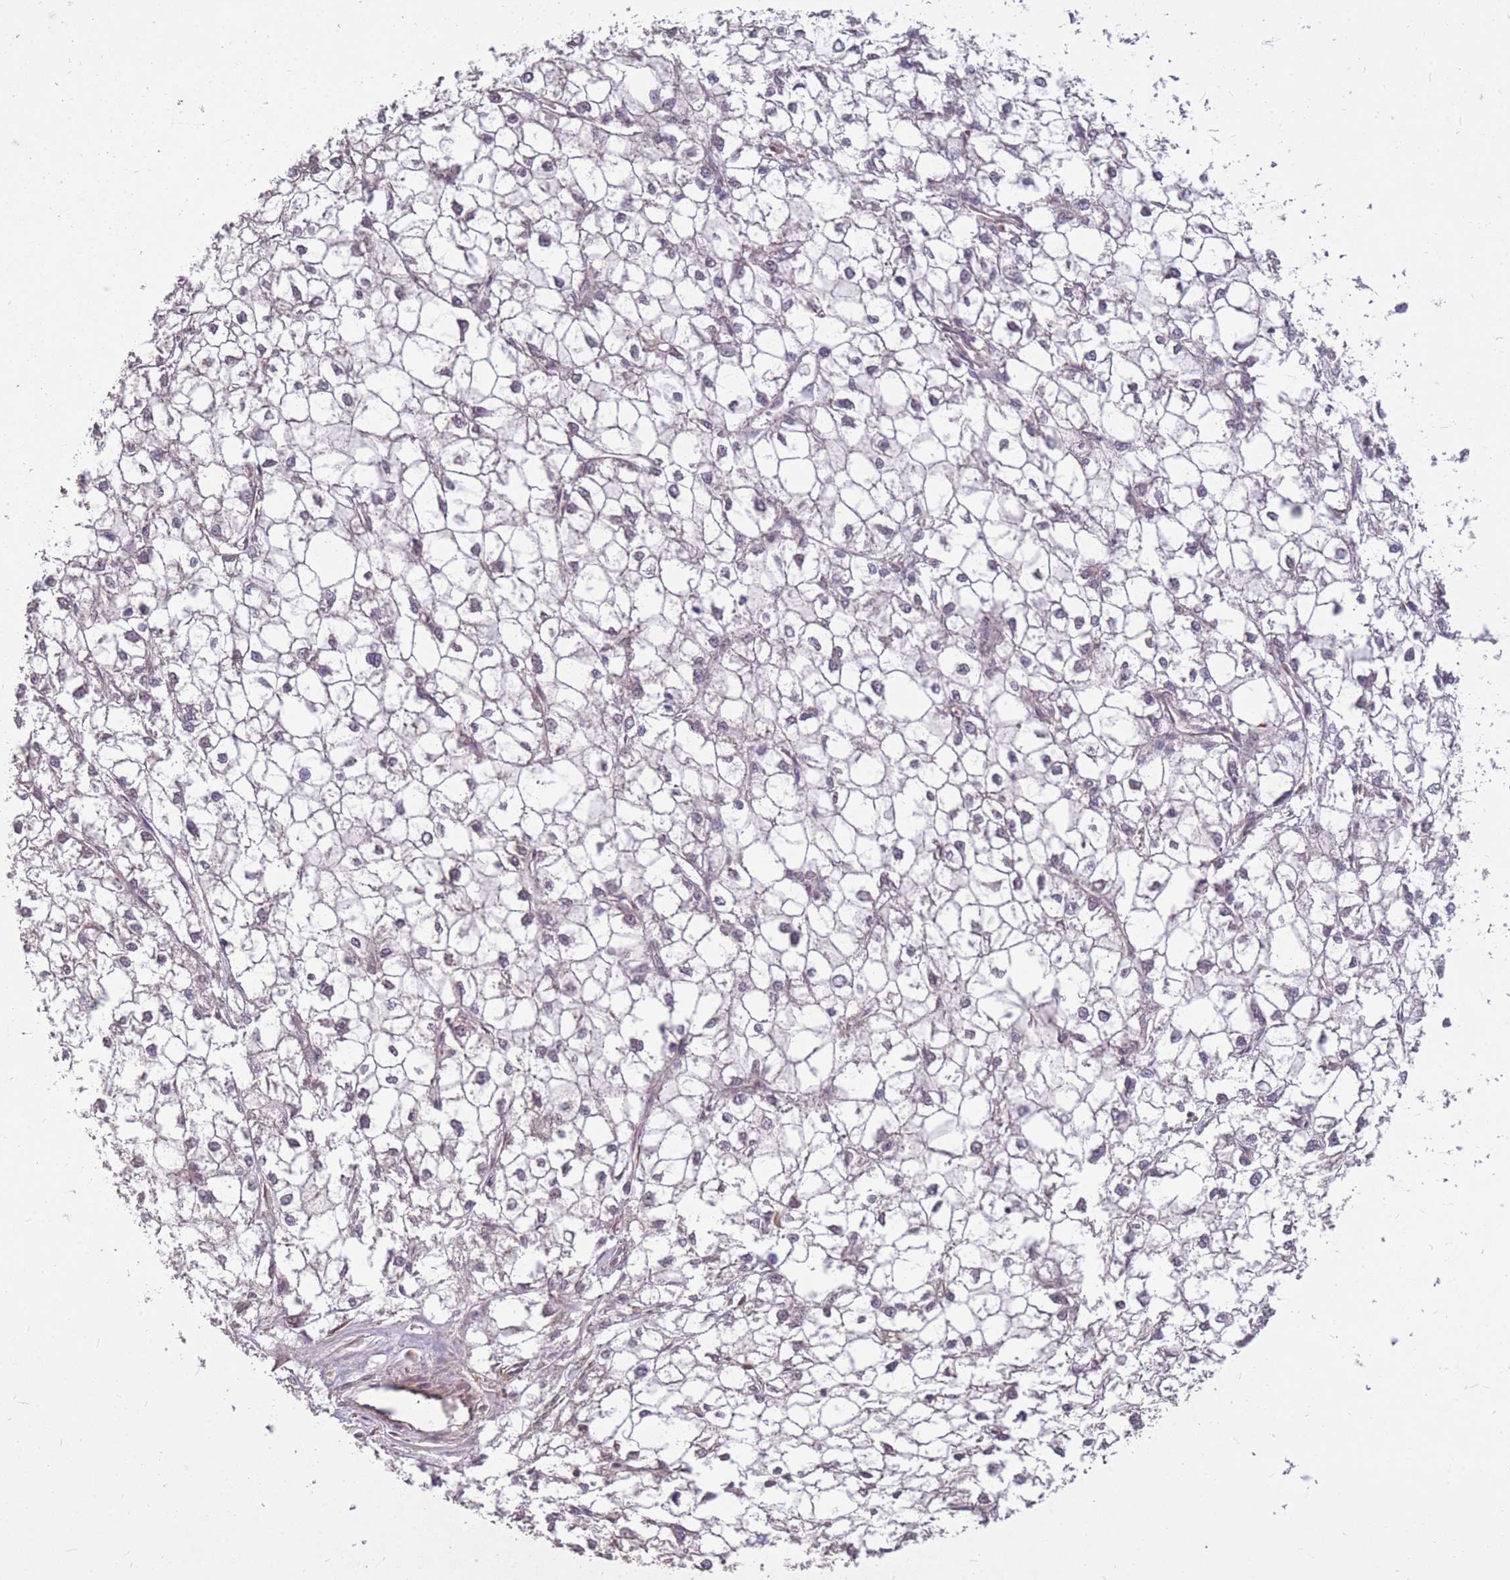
{"staining": {"intensity": "negative", "quantity": "none", "location": "none"}, "tissue": "liver cancer", "cell_type": "Tumor cells", "image_type": "cancer", "snomed": [{"axis": "morphology", "description": "Carcinoma, Hepatocellular, NOS"}, {"axis": "topography", "description": "Liver"}], "caption": "This is a photomicrograph of immunohistochemistry staining of liver cancer (hepatocellular carcinoma), which shows no positivity in tumor cells.", "gene": "DYNC1LI2", "patient": {"sex": "female", "age": 43}}